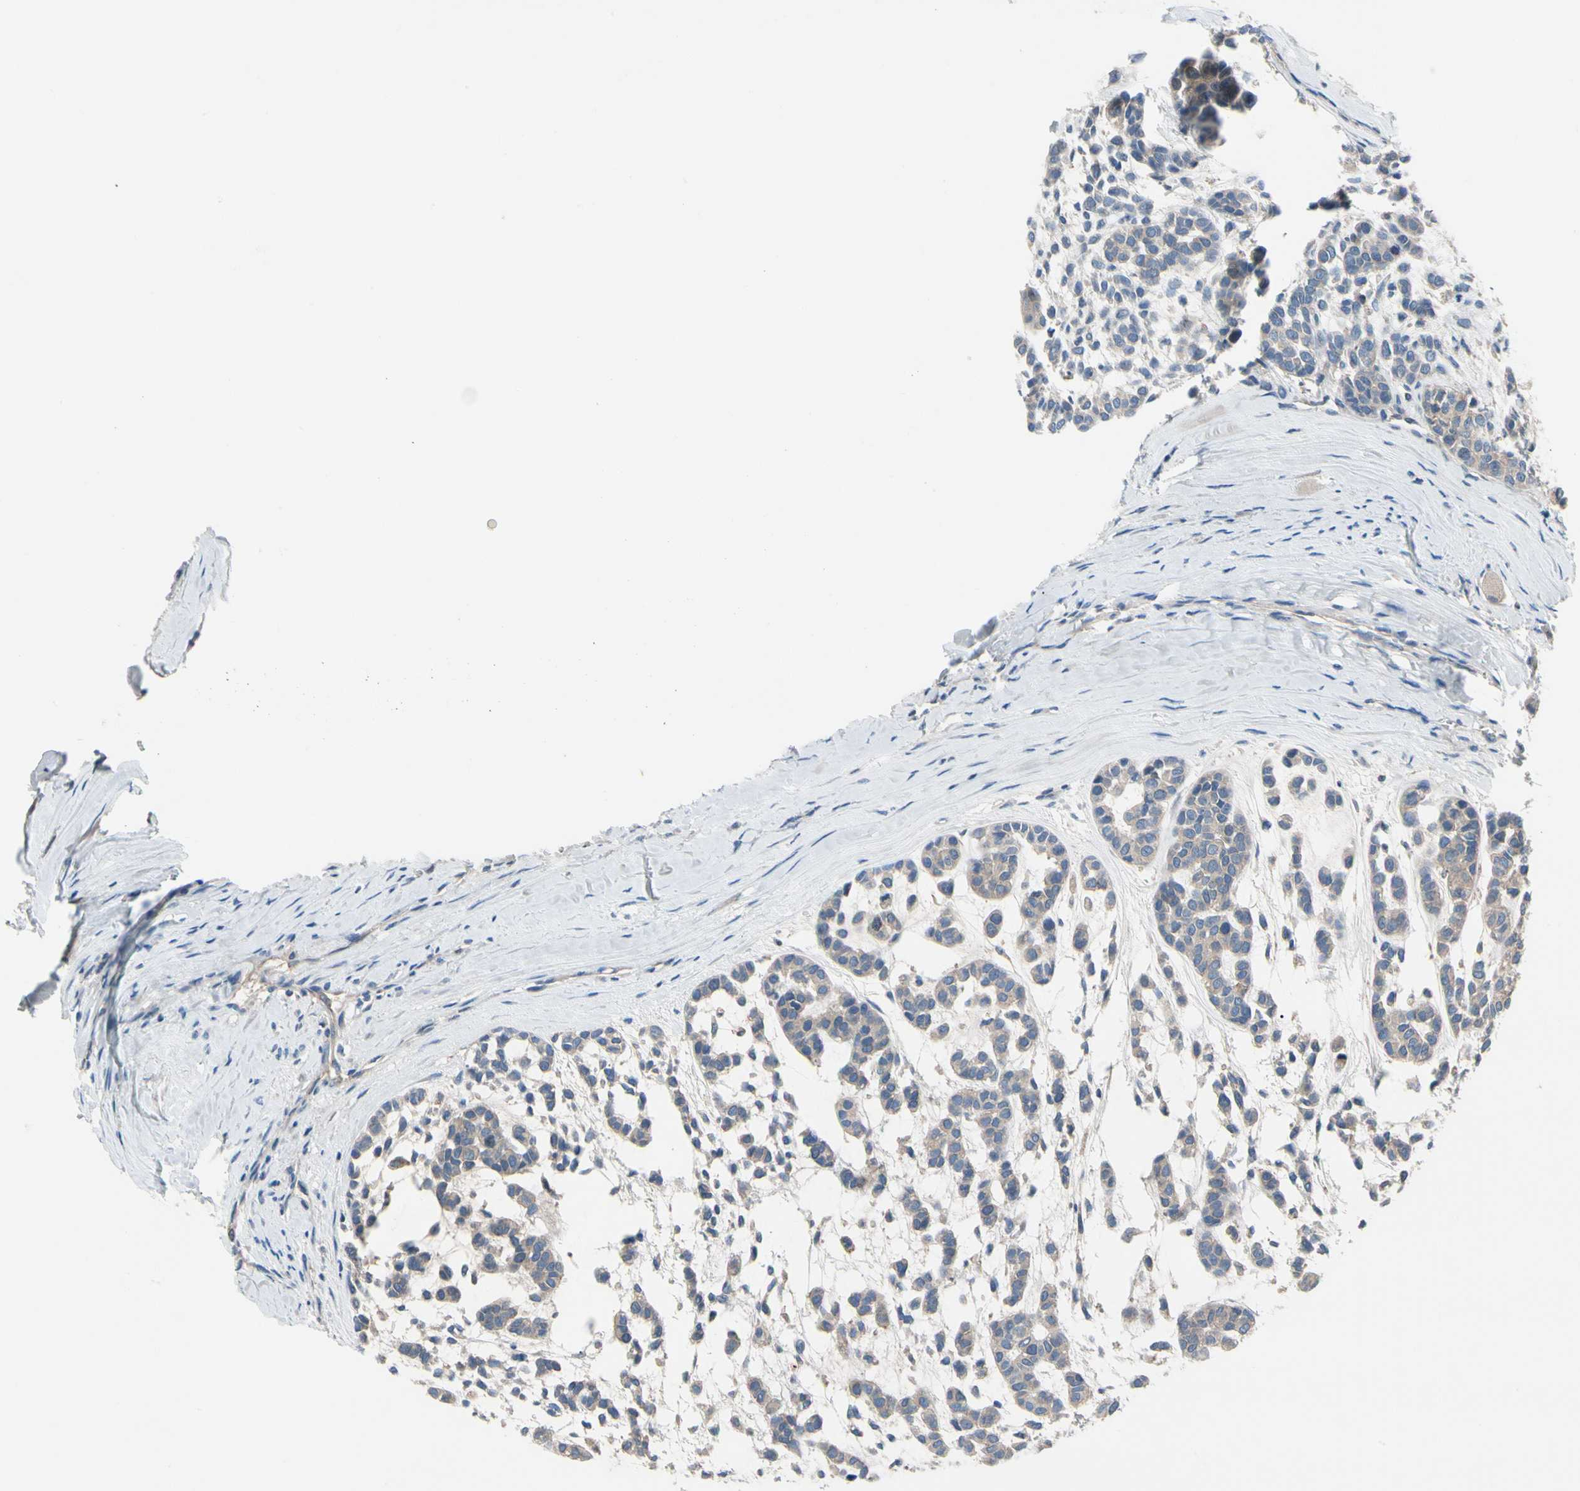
{"staining": {"intensity": "negative", "quantity": "none", "location": "none"}, "tissue": "head and neck cancer", "cell_type": "Tumor cells", "image_type": "cancer", "snomed": [{"axis": "morphology", "description": "Adenocarcinoma, NOS"}, {"axis": "morphology", "description": "Adenoma, NOS"}, {"axis": "topography", "description": "Head-Neck"}], "caption": "High power microscopy photomicrograph of an immunohistochemistry (IHC) image of adenoma (head and neck), revealing no significant positivity in tumor cells.", "gene": "HJURP", "patient": {"sex": "female", "age": 55}}